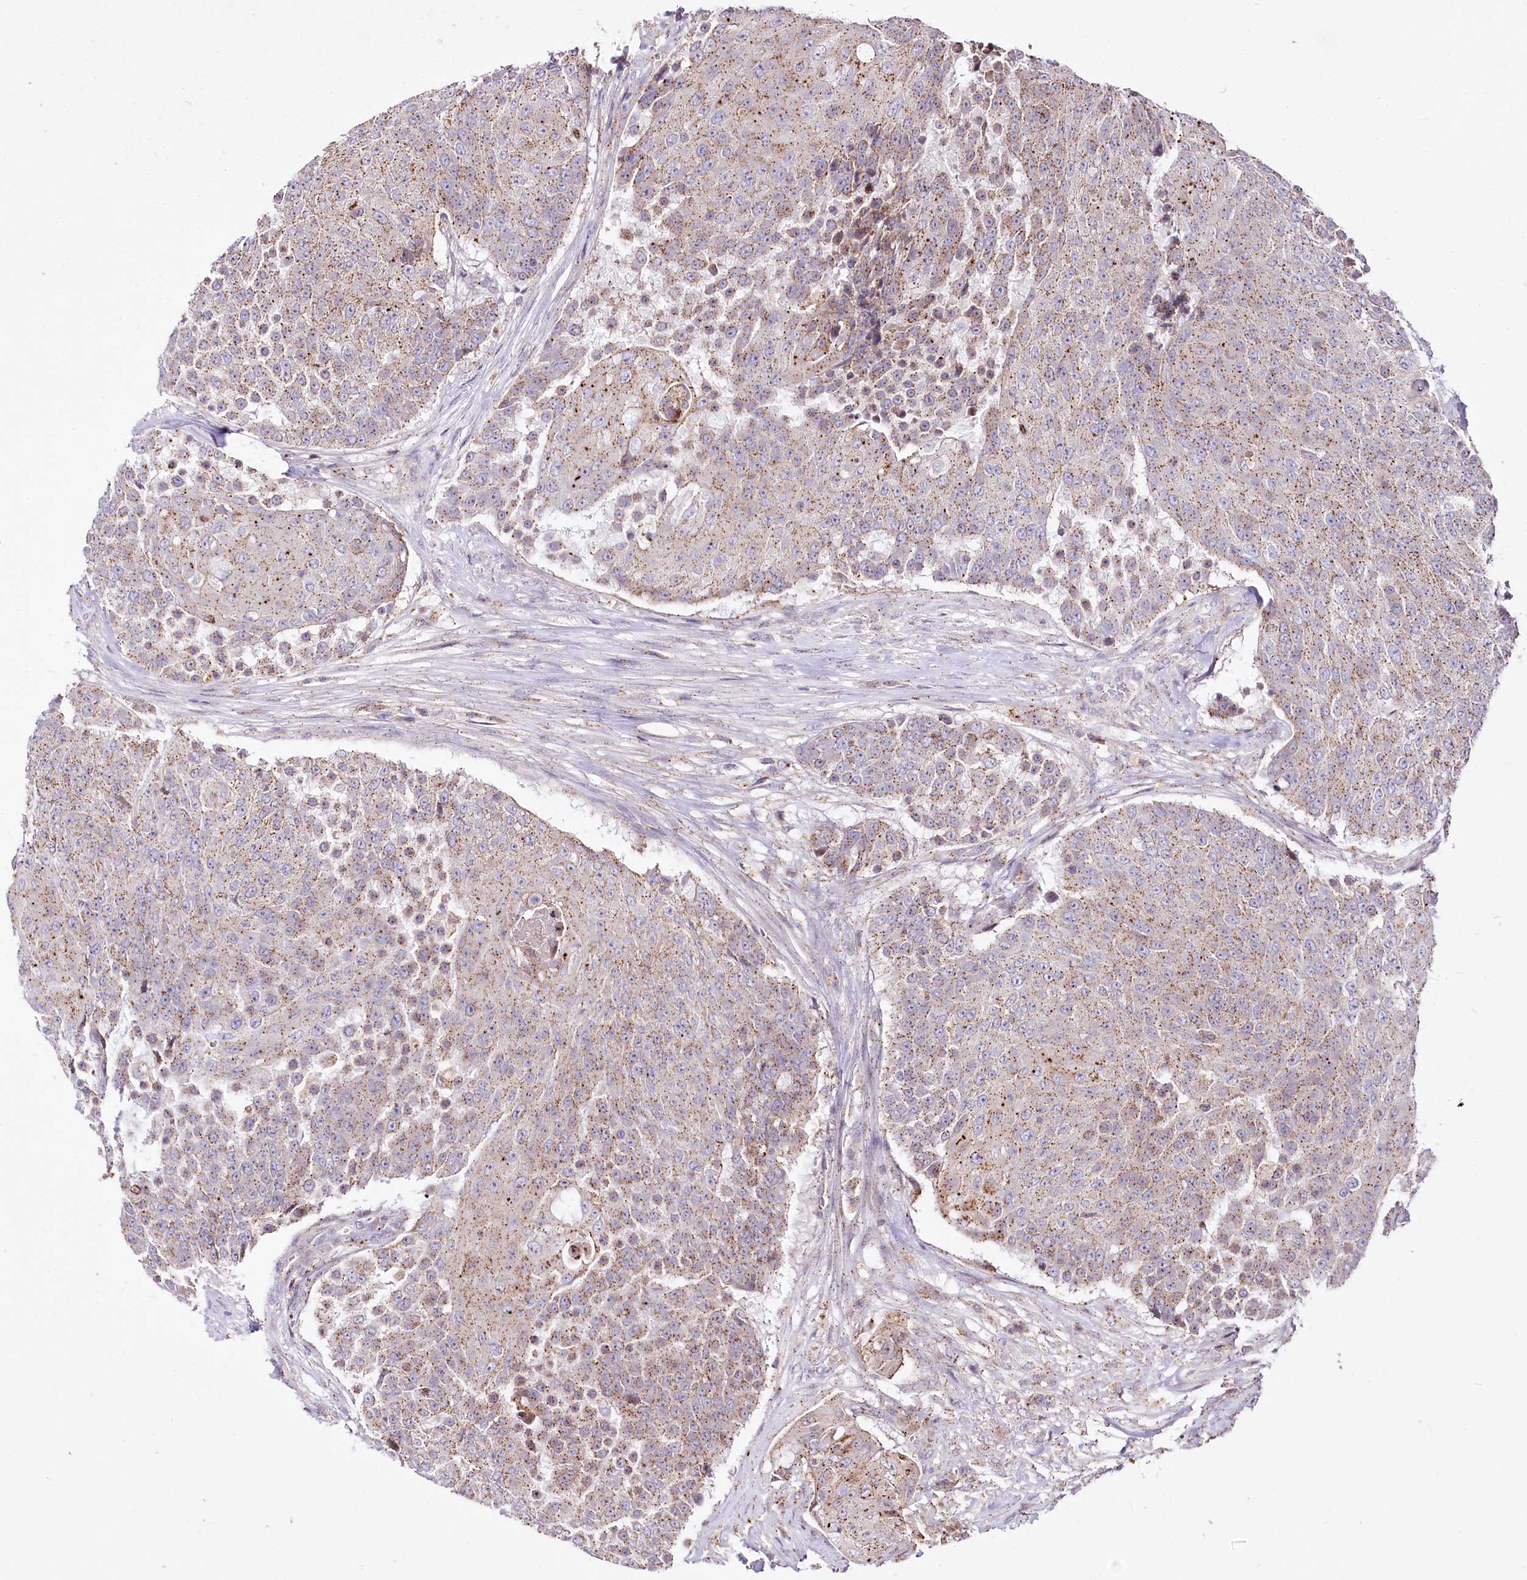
{"staining": {"intensity": "moderate", "quantity": "25%-75%", "location": "cytoplasmic/membranous"}, "tissue": "urothelial cancer", "cell_type": "Tumor cells", "image_type": "cancer", "snomed": [{"axis": "morphology", "description": "Urothelial carcinoma, High grade"}, {"axis": "topography", "description": "Urinary bladder"}], "caption": "Human urothelial cancer stained with a brown dye demonstrates moderate cytoplasmic/membranous positive staining in approximately 25%-75% of tumor cells.", "gene": "ZFYVE27", "patient": {"sex": "female", "age": 63}}